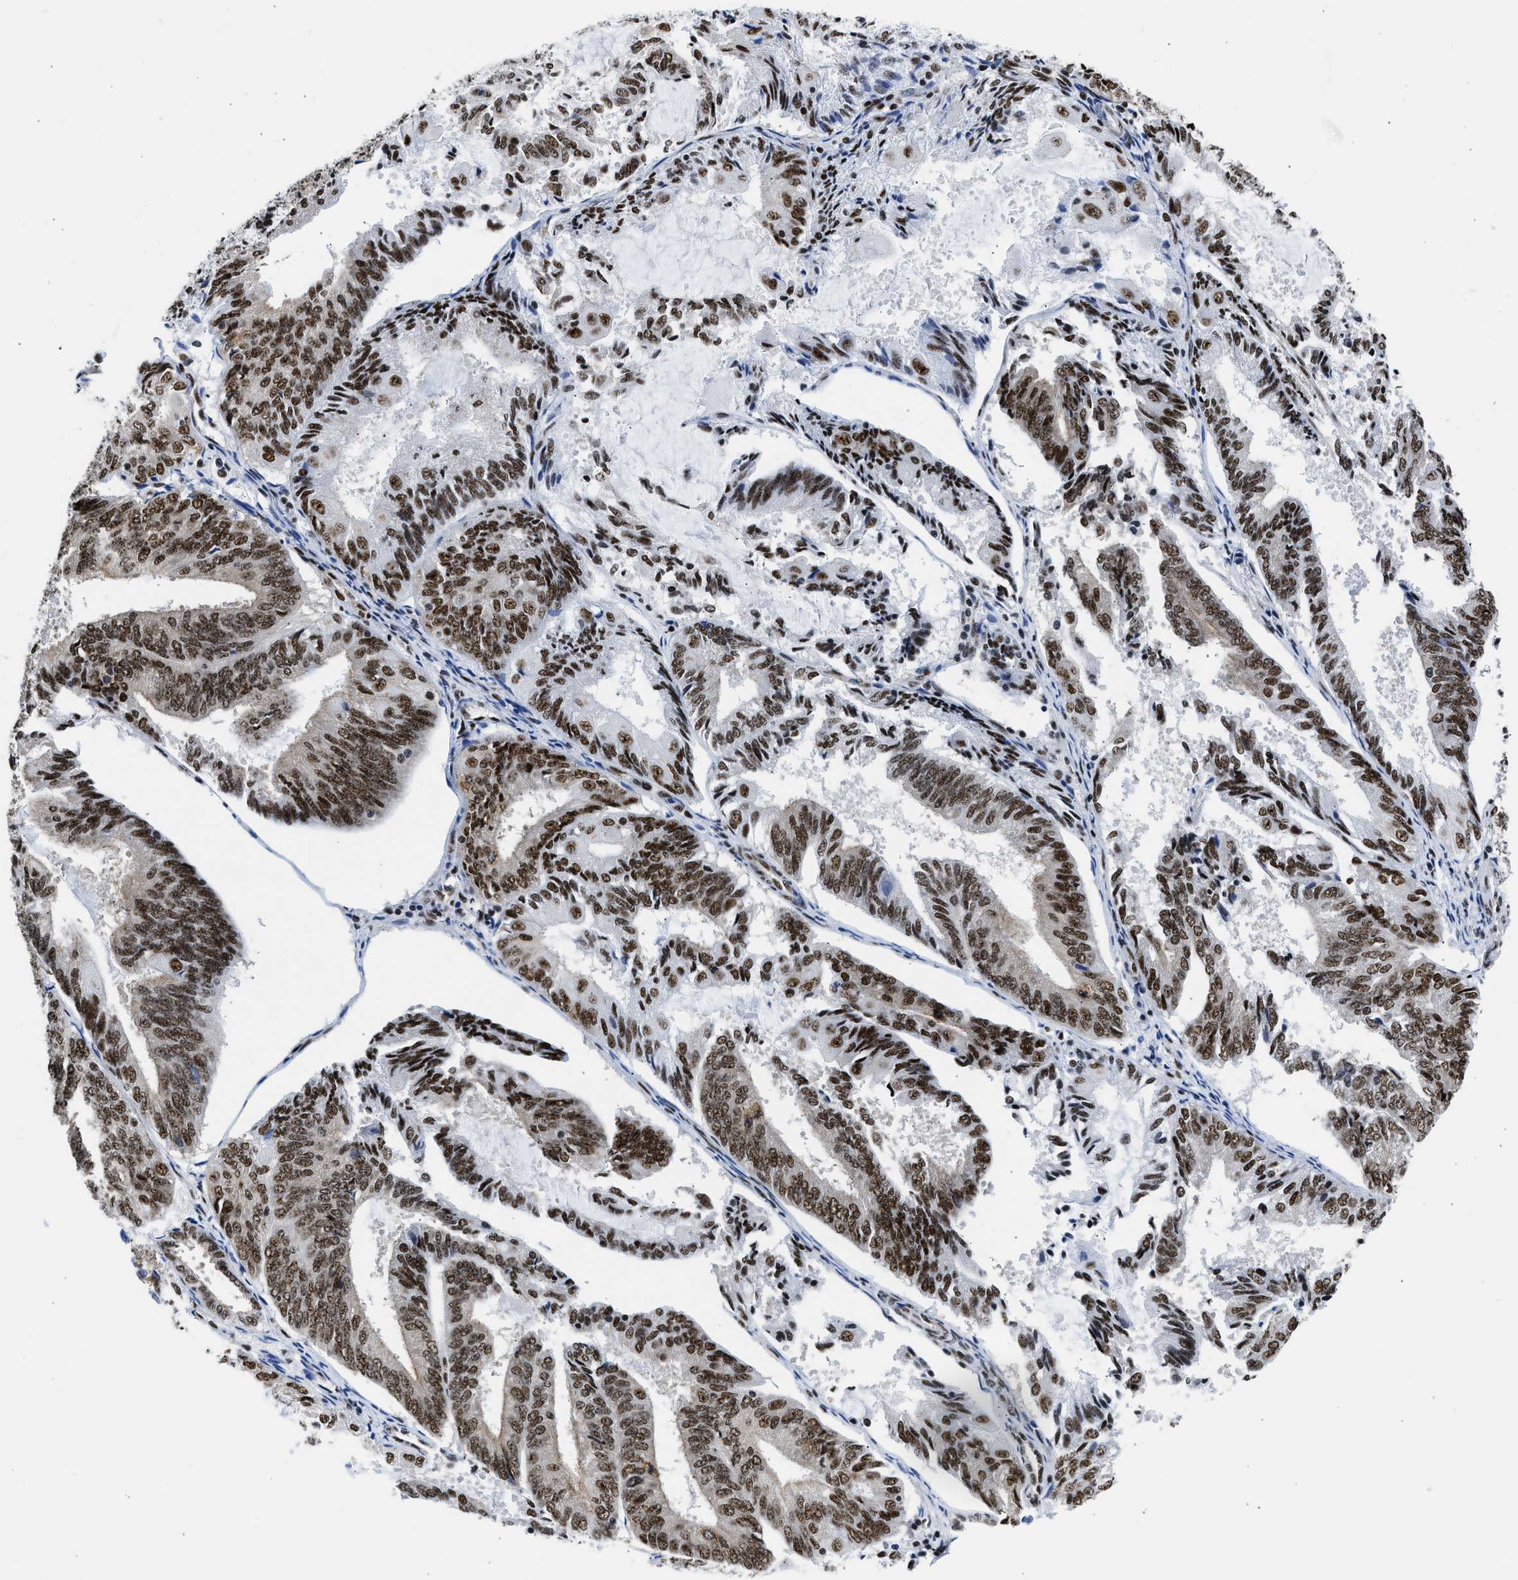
{"staining": {"intensity": "strong", "quantity": ">75%", "location": "nuclear"}, "tissue": "endometrial cancer", "cell_type": "Tumor cells", "image_type": "cancer", "snomed": [{"axis": "morphology", "description": "Adenocarcinoma, NOS"}, {"axis": "topography", "description": "Endometrium"}], "caption": "About >75% of tumor cells in endometrial cancer demonstrate strong nuclear protein positivity as visualized by brown immunohistochemical staining.", "gene": "RBM8A", "patient": {"sex": "female", "age": 81}}